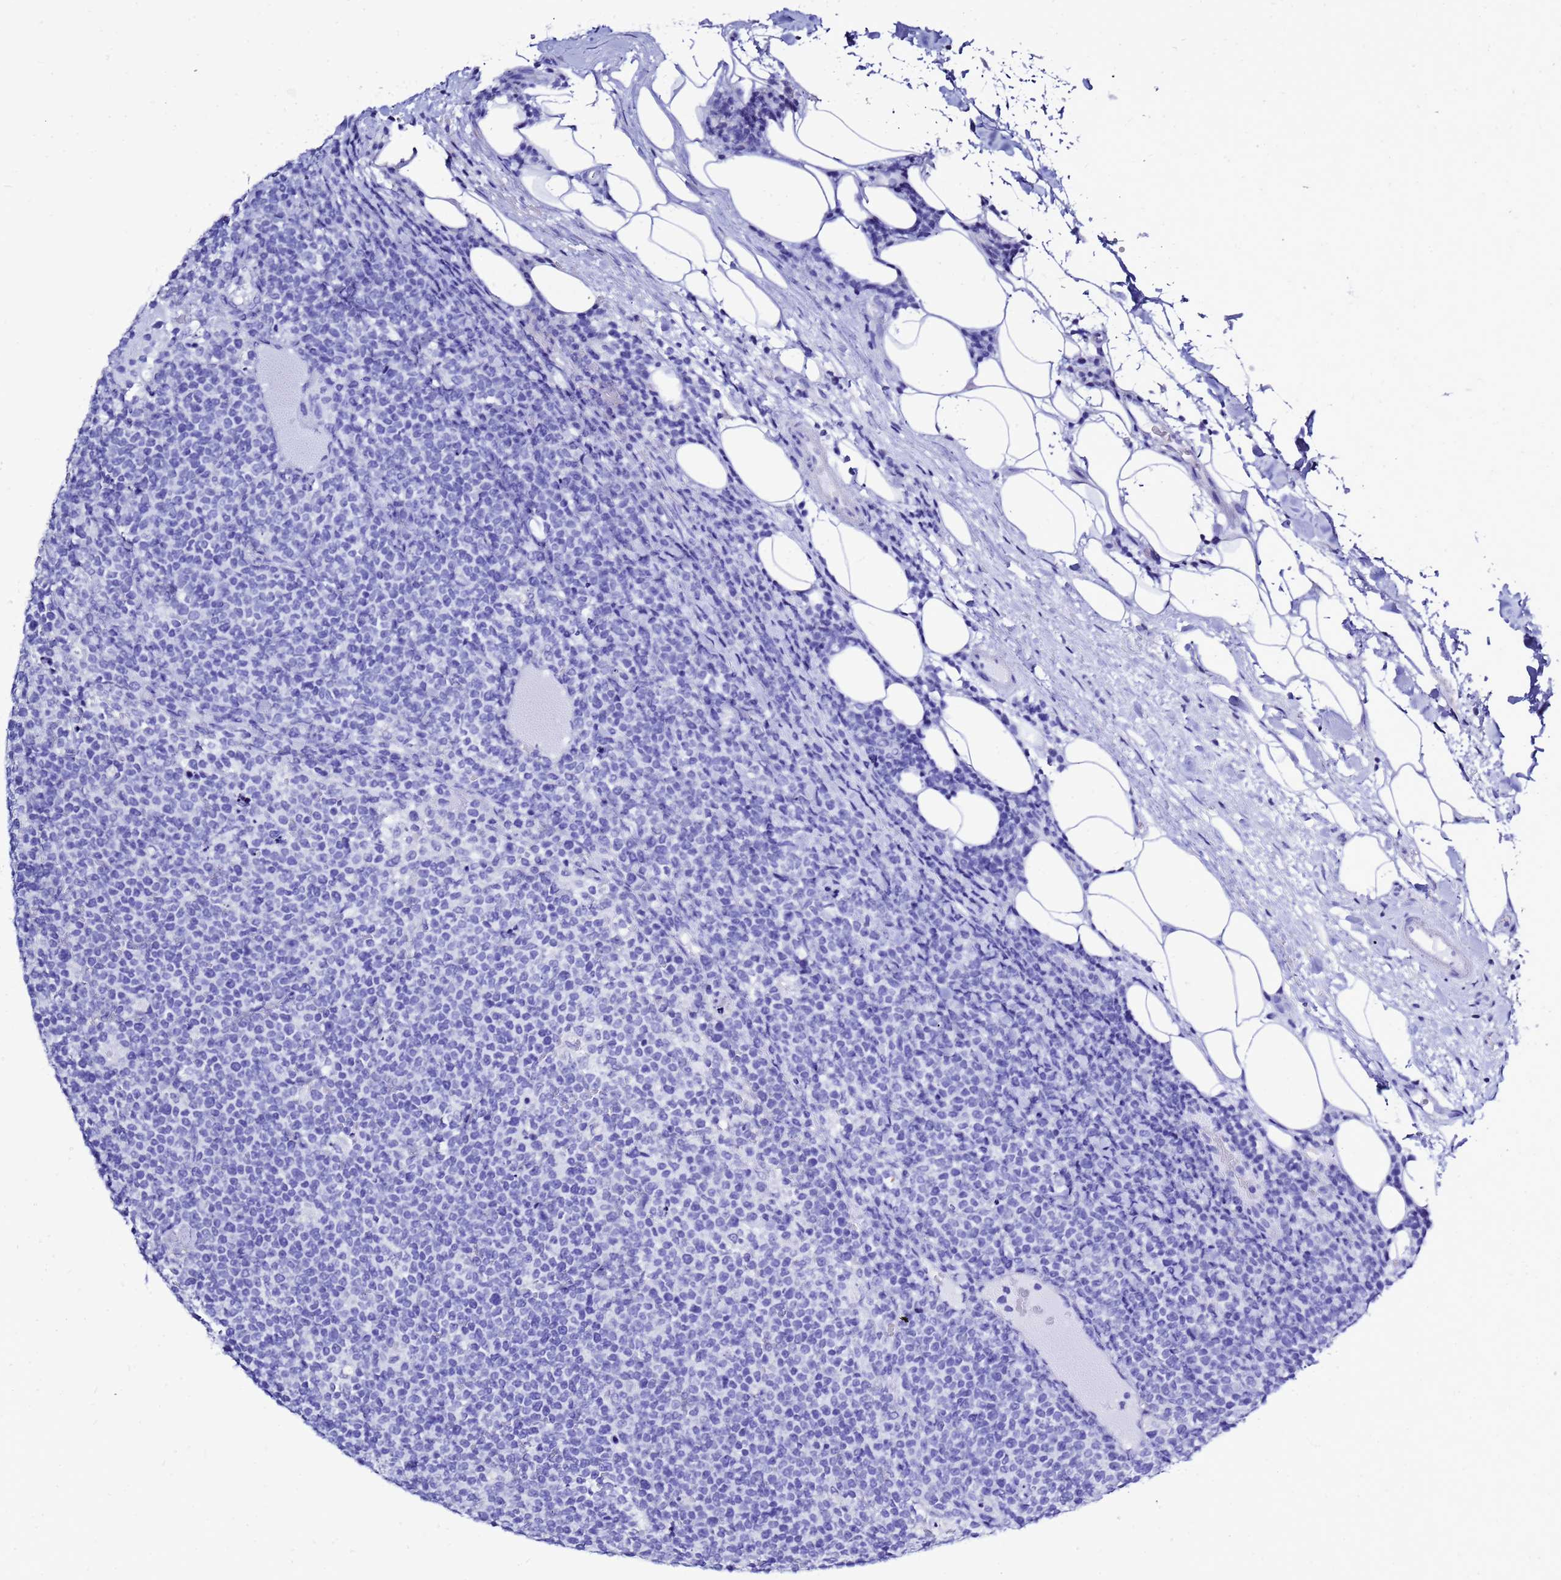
{"staining": {"intensity": "negative", "quantity": "none", "location": "none"}, "tissue": "lymphoma", "cell_type": "Tumor cells", "image_type": "cancer", "snomed": [{"axis": "morphology", "description": "Malignant lymphoma, non-Hodgkin's type, High grade"}, {"axis": "topography", "description": "Lymph node"}], "caption": "Lymphoma was stained to show a protein in brown. There is no significant expression in tumor cells.", "gene": "LIPF", "patient": {"sex": "male", "age": 61}}